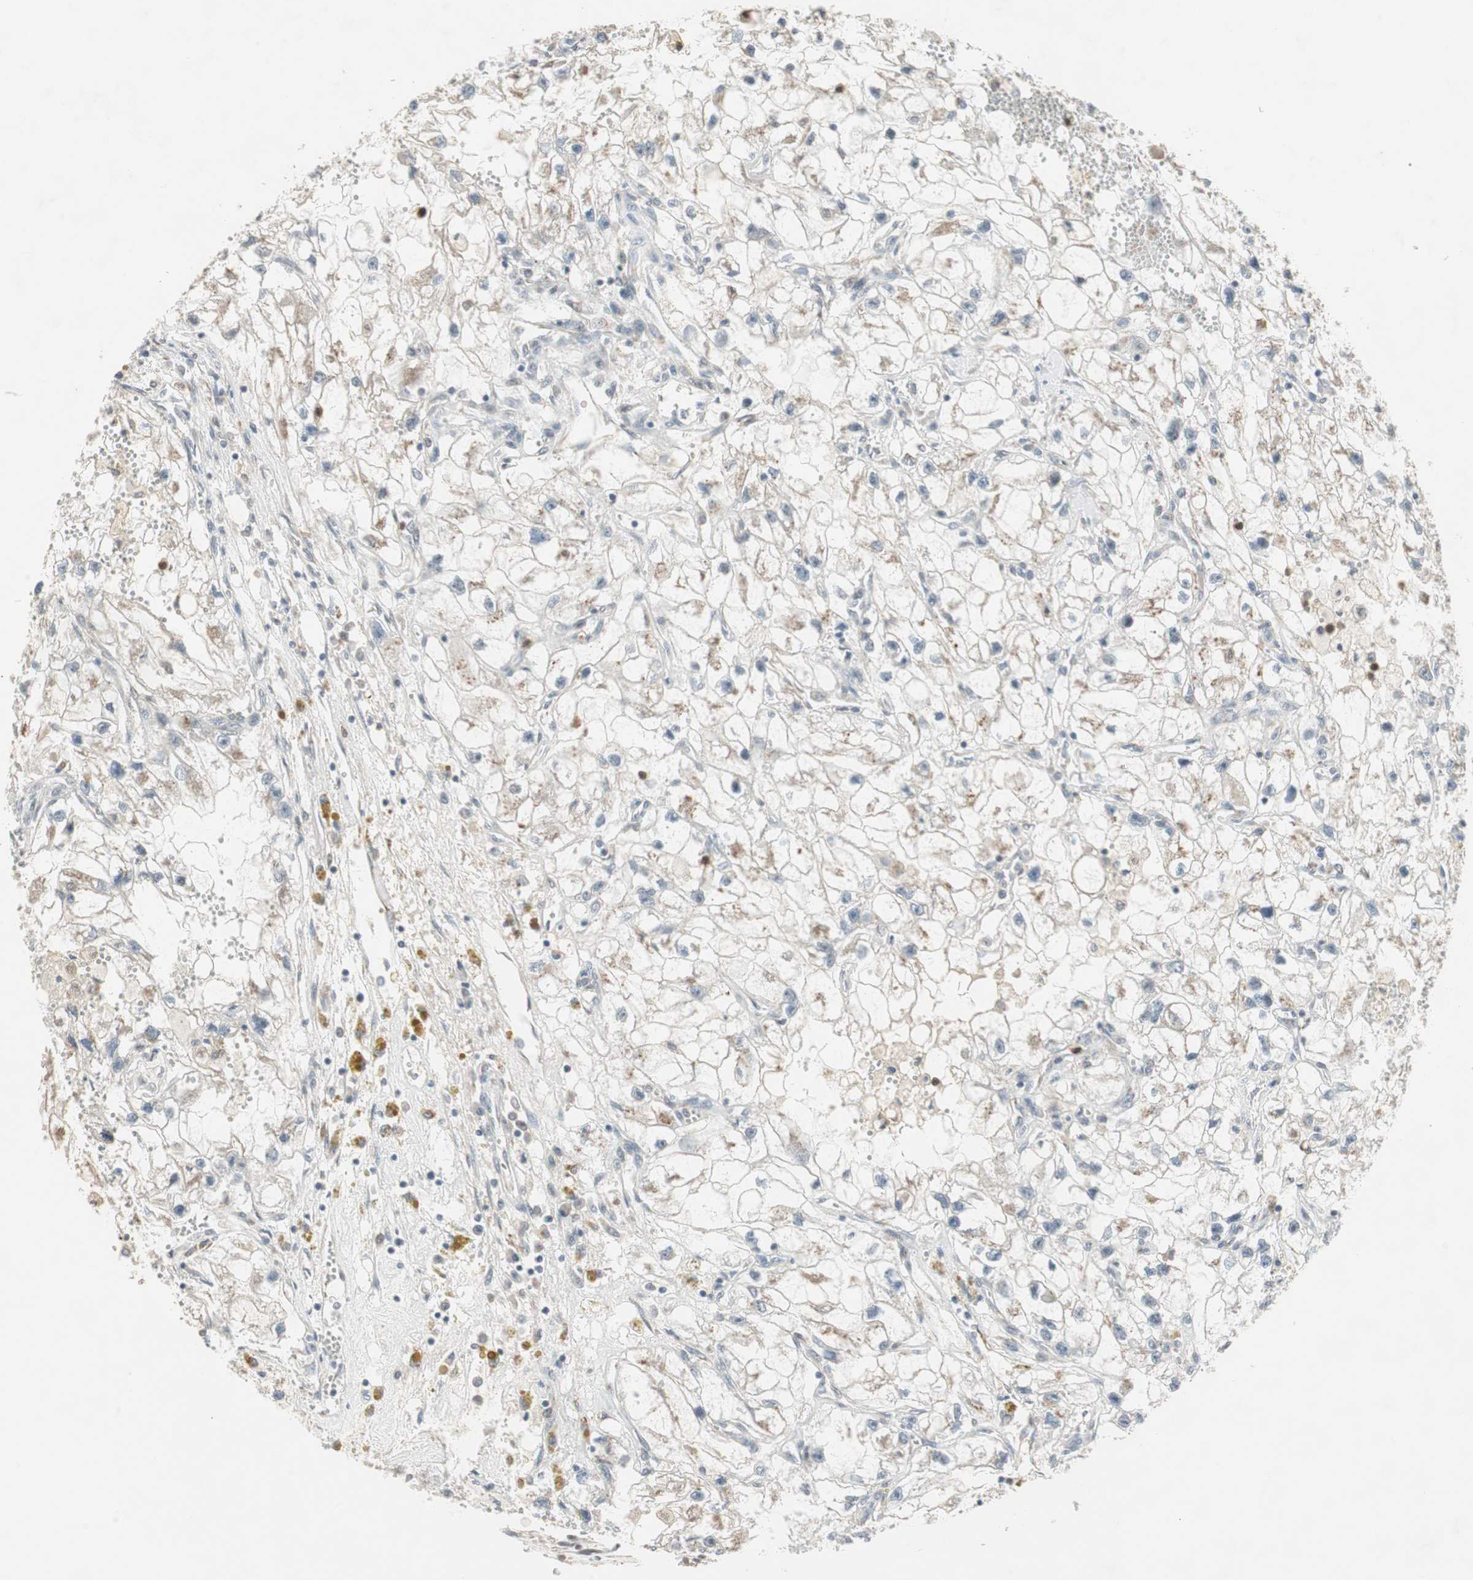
{"staining": {"intensity": "weak", "quantity": "<25%", "location": "cytoplasmic/membranous"}, "tissue": "renal cancer", "cell_type": "Tumor cells", "image_type": "cancer", "snomed": [{"axis": "morphology", "description": "Adenocarcinoma, NOS"}, {"axis": "topography", "description": "Kidney"}], "caption": "Immunohistochemistry (IHC) image of neoplastic tissue: human renal adenocarcinoma stained with DAB (3,3'-diaminobenzidine) reveals no significant protein positivity in tumor cells. (DAB (3,3'-diaminobenzidine) immunohistochemistry with hematoxylin counter stain).", "gene": "SNX4", "patient": {"sex": "female", "age": 70}}